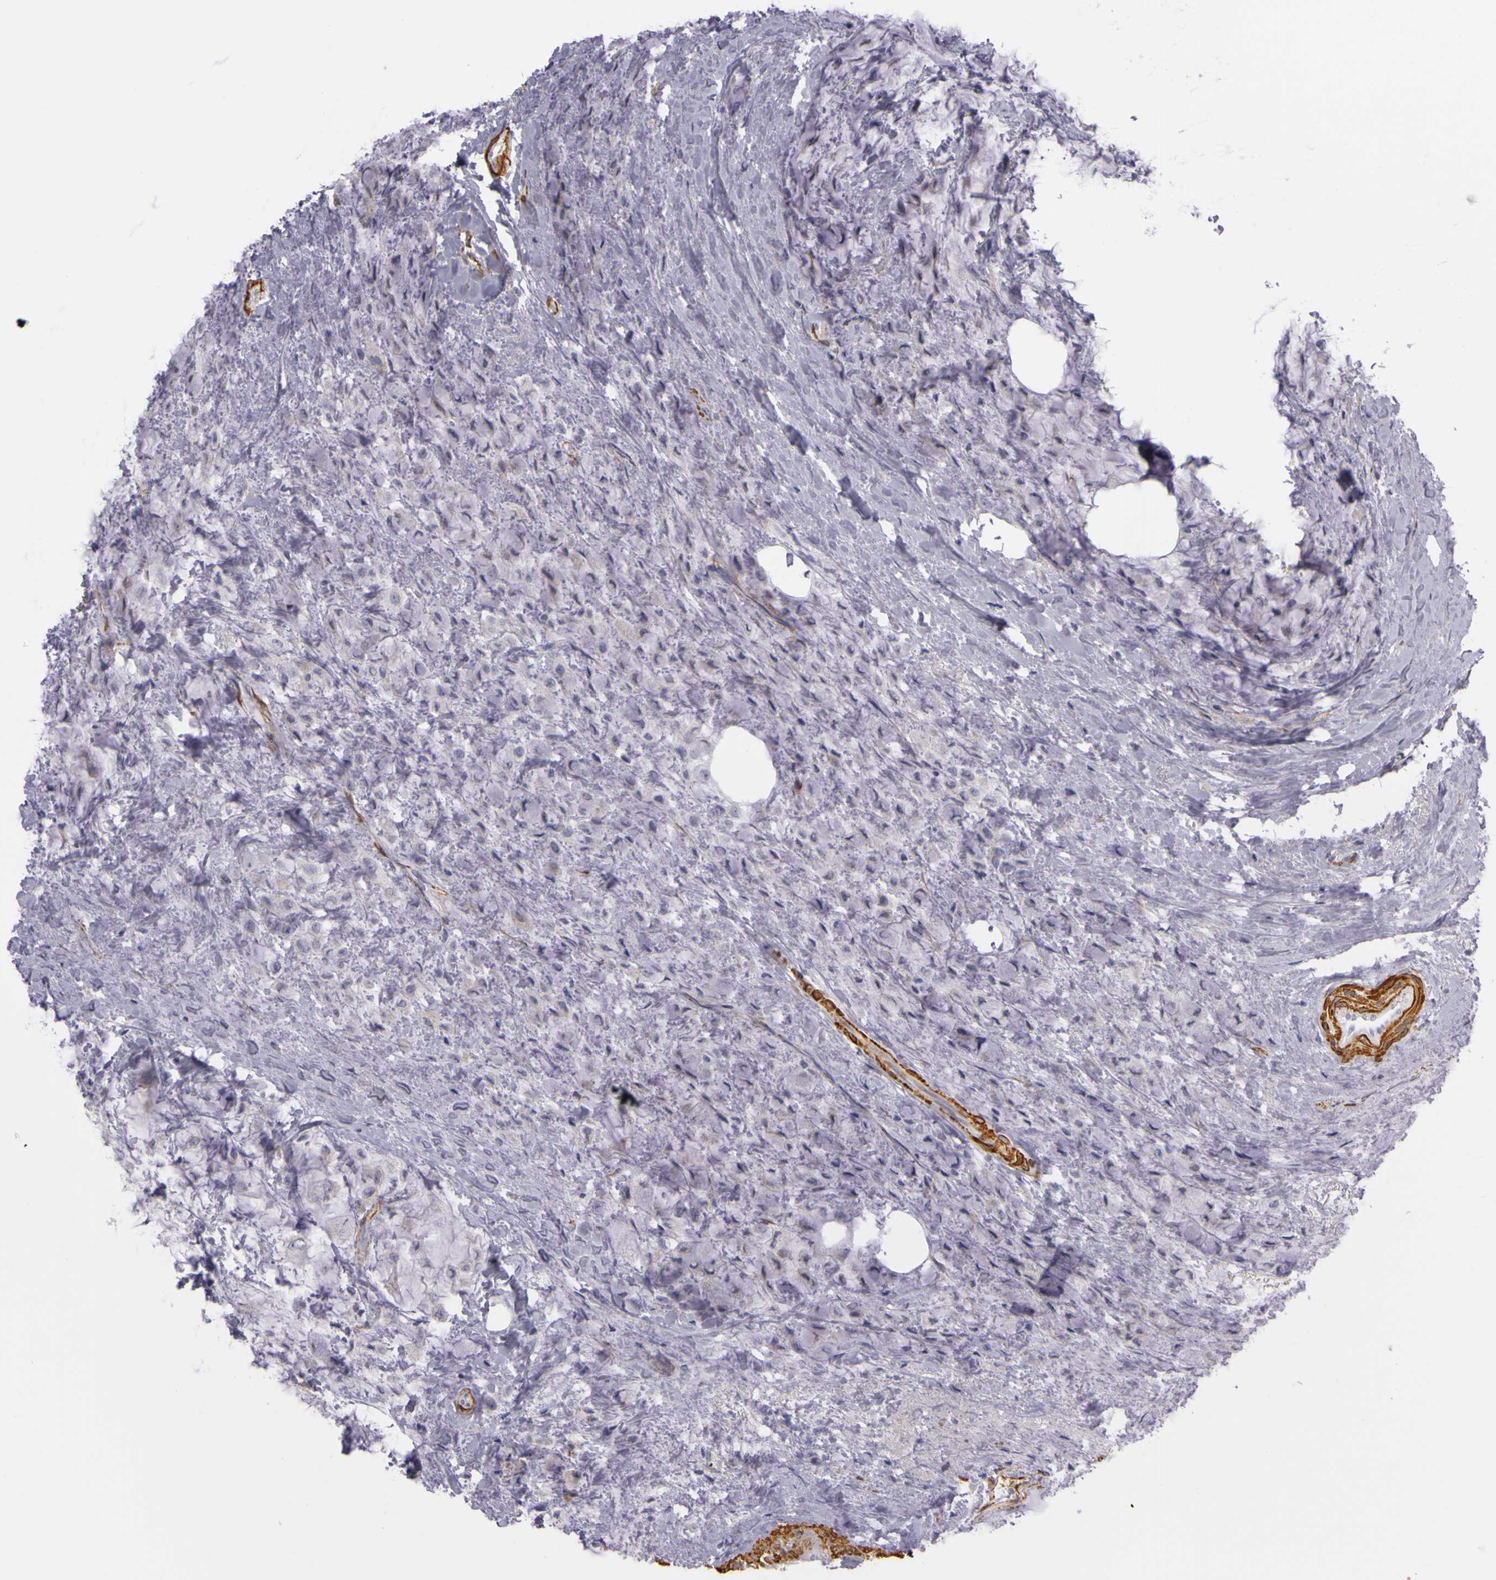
{"staining": {"intensity": "negative", "quantity": "none", "location": "none"}, "tissue": "breast cancer", "cell_type": "Tumor cells", "image_type": "cancer", "snomed": [{"axis": "morphology", "description": "Lobular carcinoma"}, {"axis": "topography", "description": "Breast"}], "caption": "IHC of breast cancer displays no expression in tumor cells.", "gene": "CNTN2", "patient": {"sex": "female", "age": 85}}